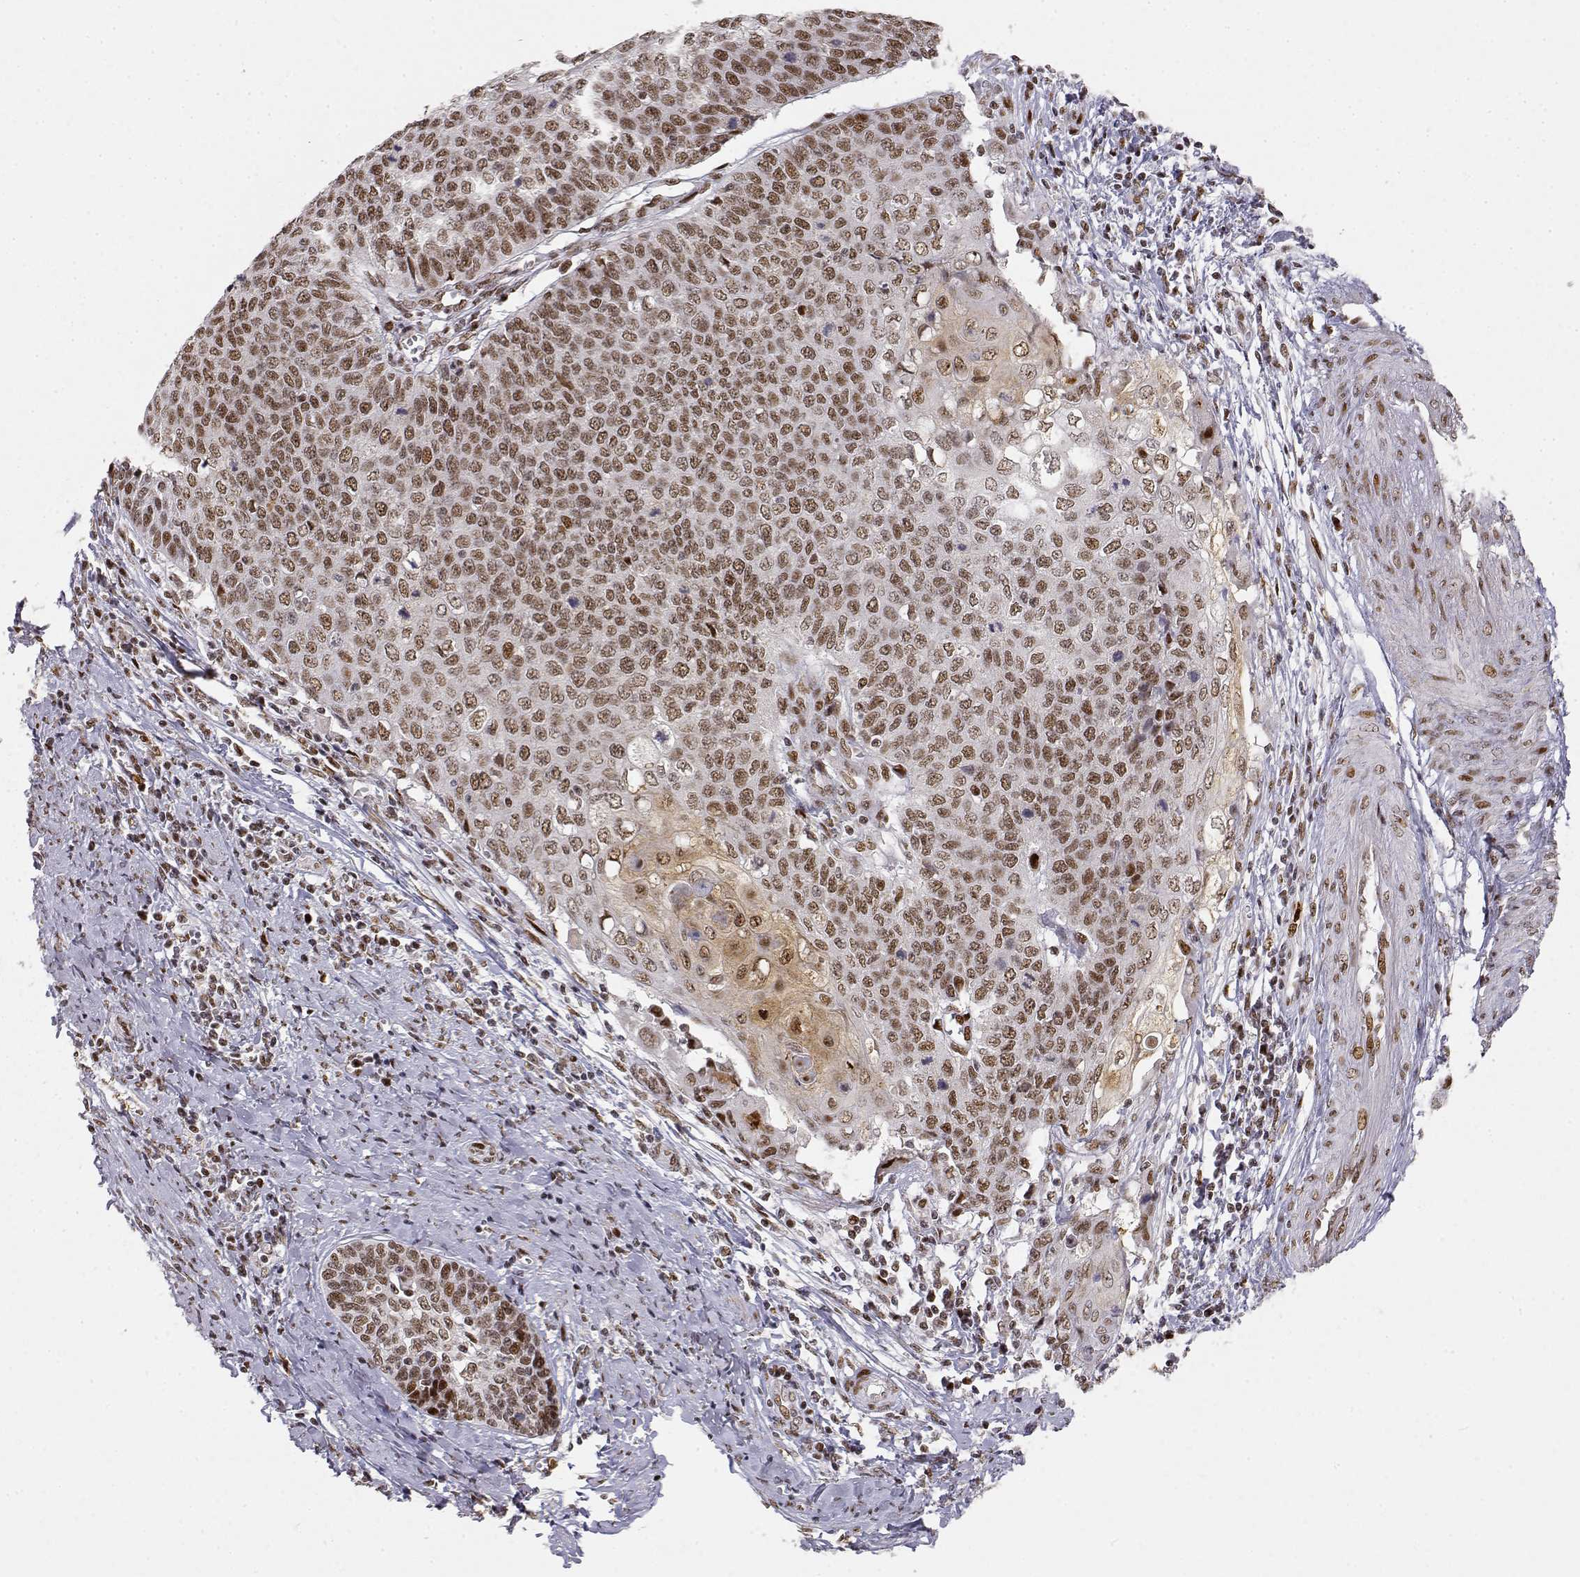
{"staining": {"intensity": "moderate", "quantity": ">75%", "location": "nuclear"}, "tissue": "cervical cancer", "cell_type": "Tumor cells", "image_type": "cancer", "snomed": [{"axis": "morphology", "description": "Squamous cell carcinoma, NOS"}, {"axis": "topography", "description": "Cervix"}], "caption": "Immunohistochemistry (IHC) staining of squamous cell carcinoma (cervical), which shows medium levels of moderate nuclear positivity in about >75% of tumor cells indicating moderate nuclear protein staining. The staining was performed using DAB (3,3'-diaminobenzidine) (brown) for protein detection and nuclei were counterstained in hematoxylin (blue).", "gene": "RSF1", "patient": {"sex": "female", "age": 39}}